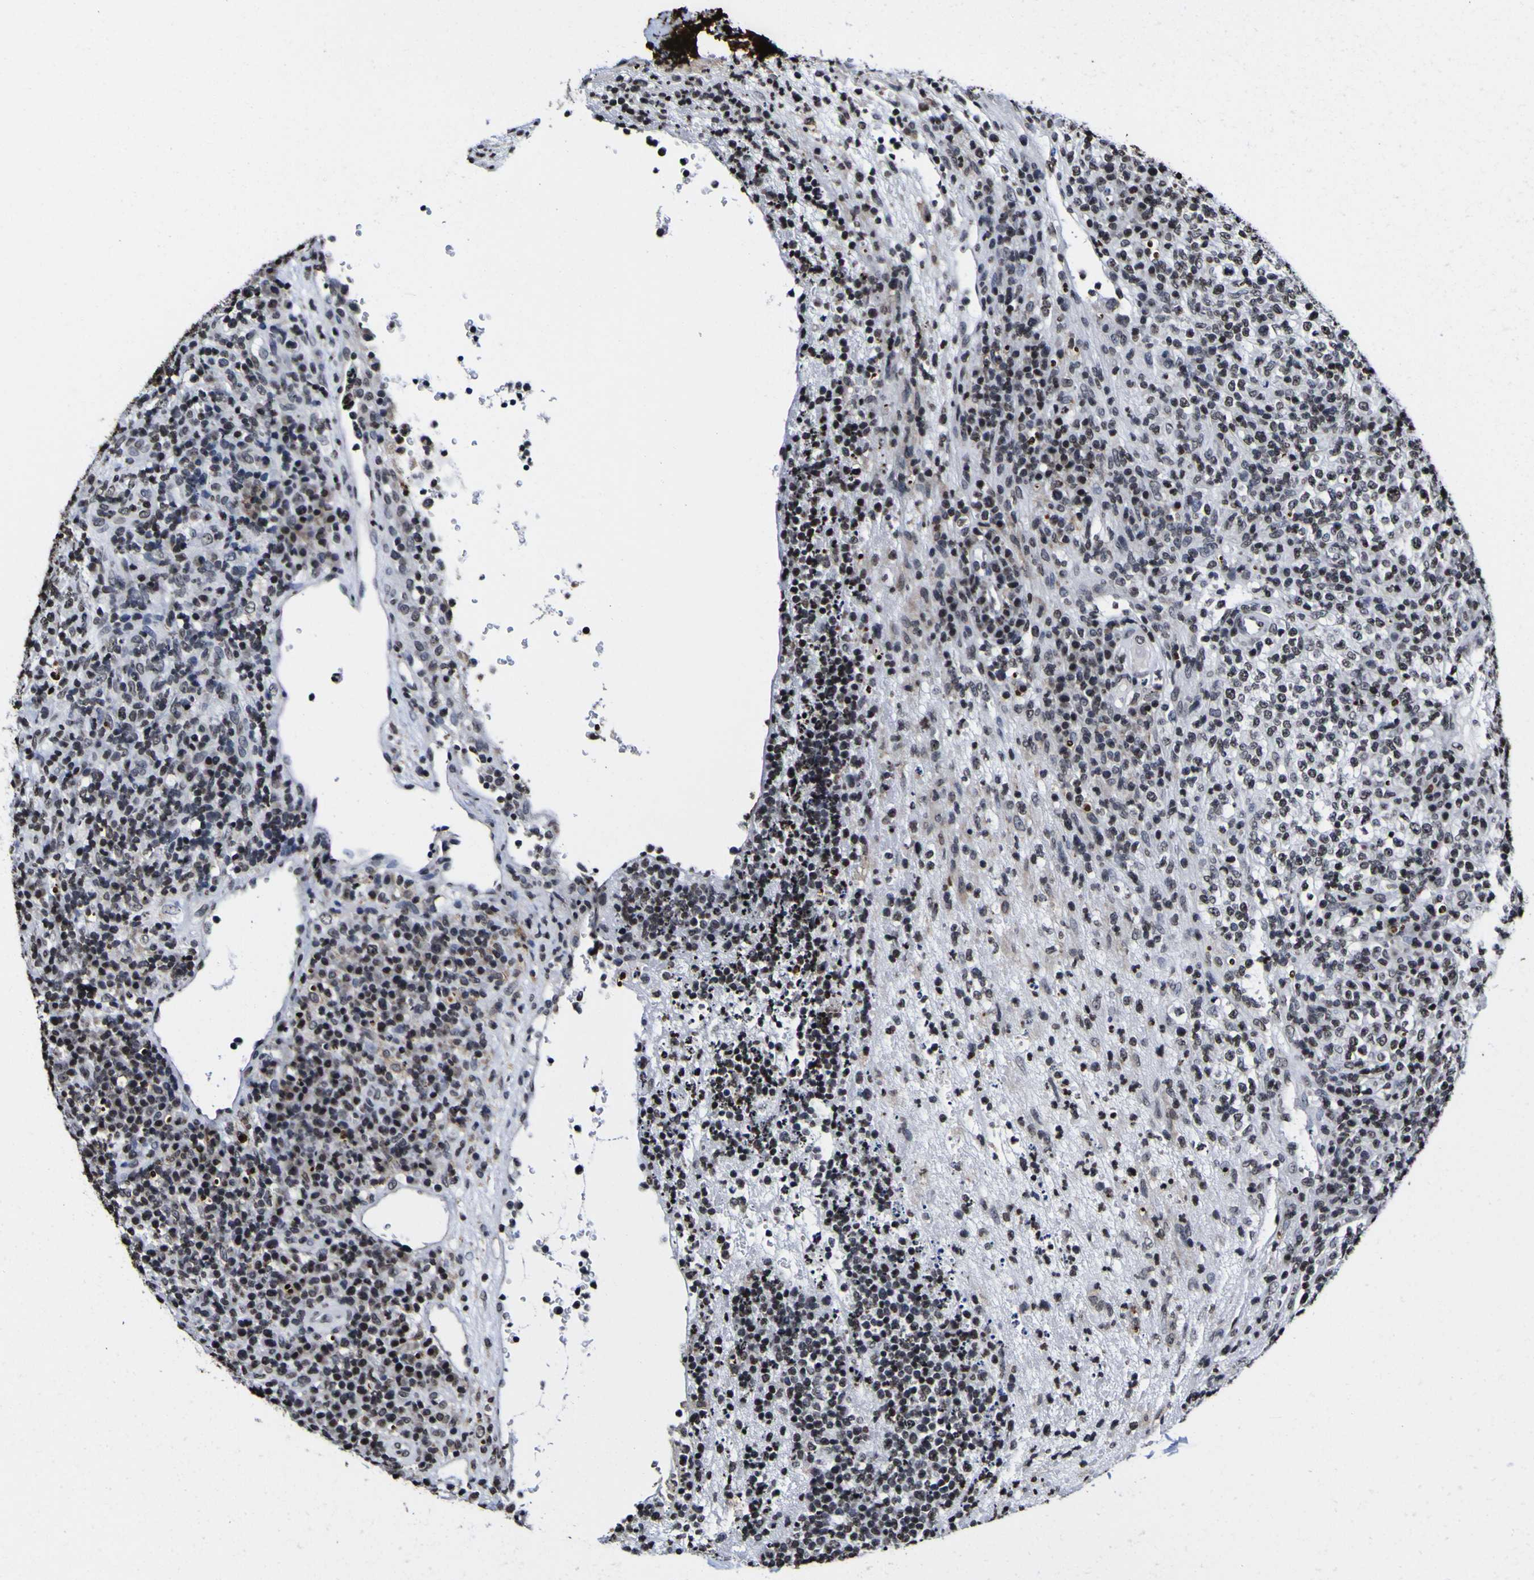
{"staining": {"intensity": "strong", "quantity": "<25%", "location": "nuclear"}, "tissue": "lymphoma", "cell_type": "Tumor cells", "image_type": "cancer", "snomed": [{"axis": "morphology", "description": "Malignant lymphoma, non-Hodgkin's type, High grade"}, {"axis": "topography", "description": "Lymph node"}], "caption": "This is a micrograph of immunohistochemistry (IHC) staining of lymphoma, which shows strong positivity in the nuclear of tumor cells.", "gene": "PIAS1", "patient": {"sex": "female", "age": 76}}